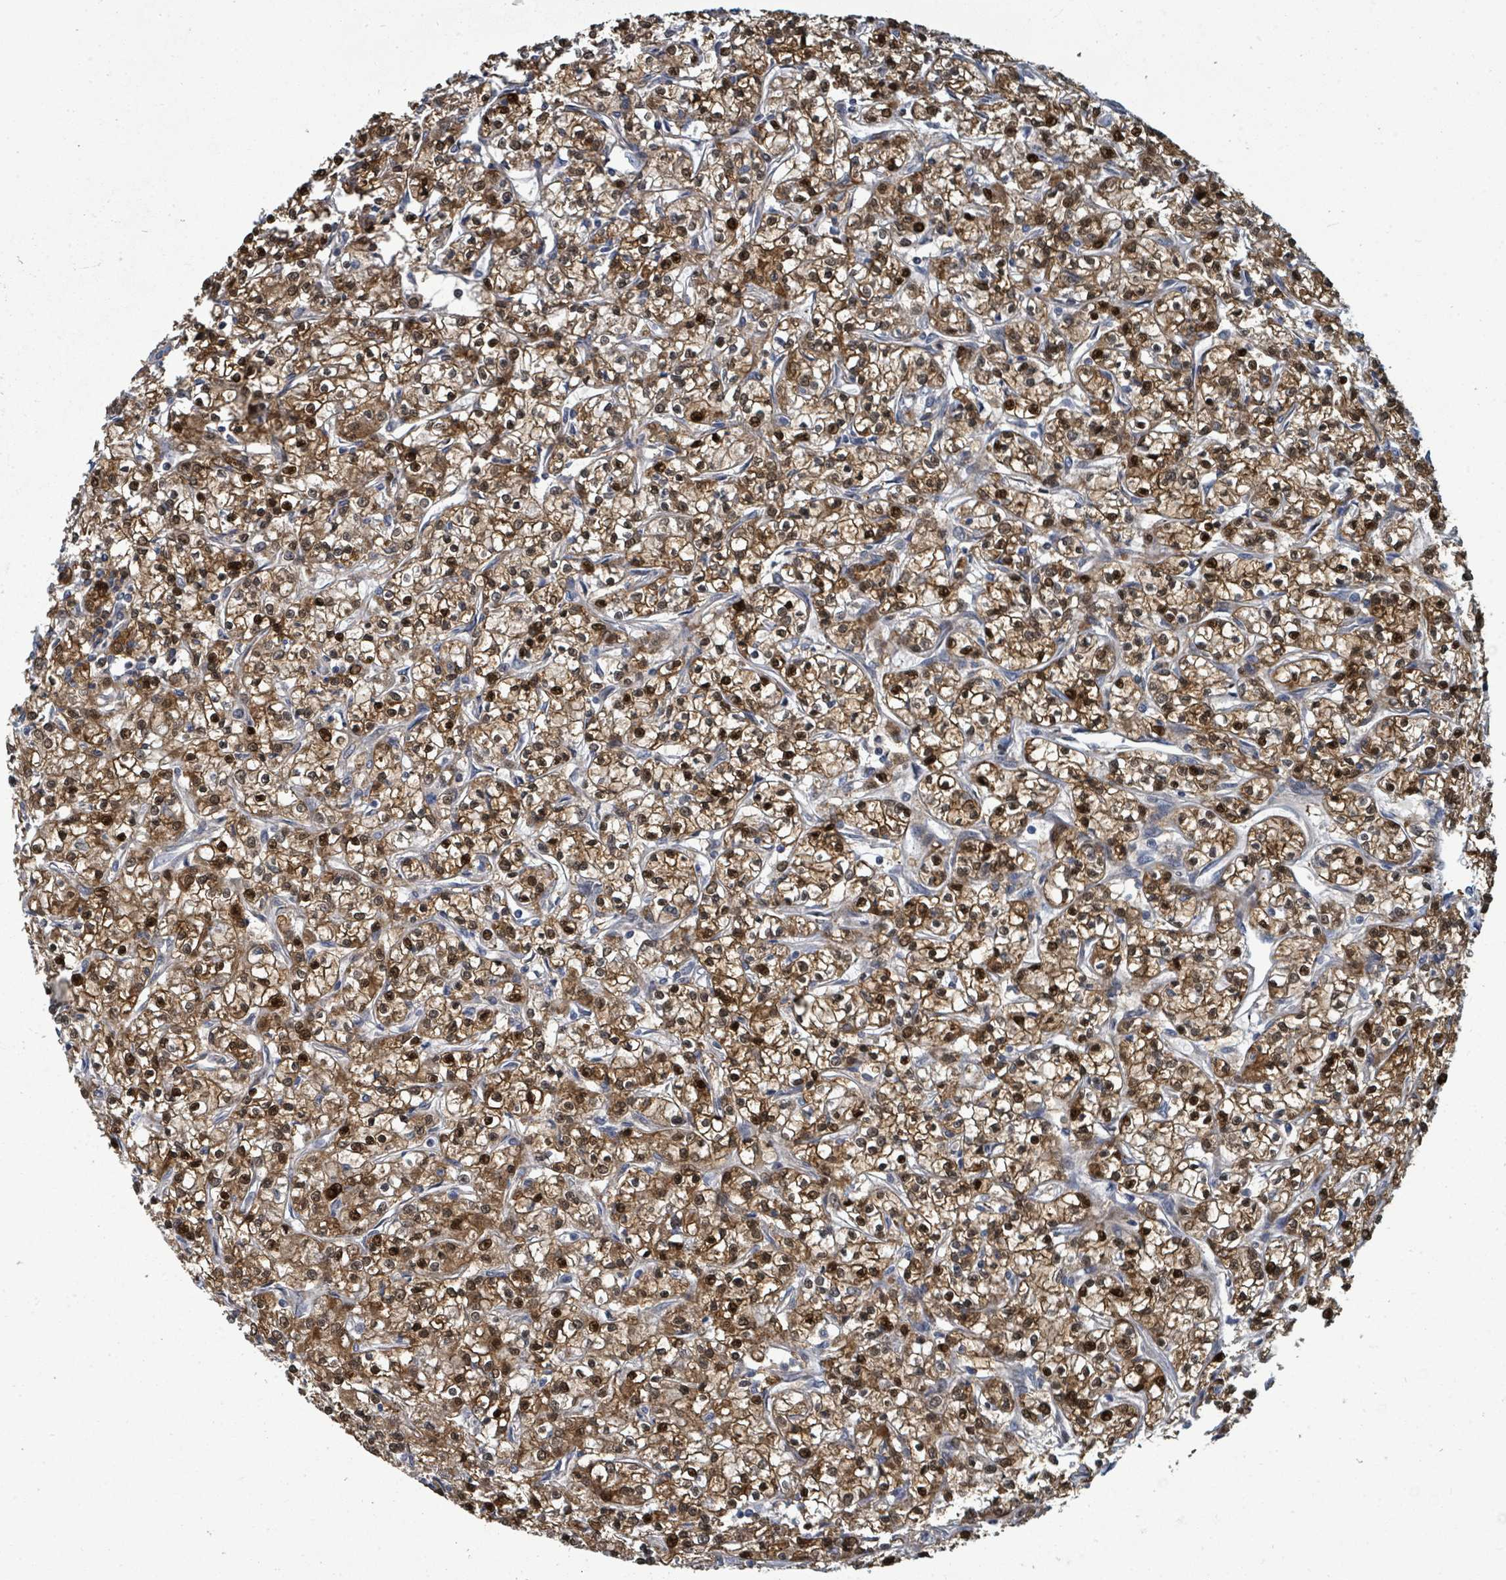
{"staining": {"intensity": "strong", "quantity": ">75%", "location": "cytoplasmic/membranous,nuclear"}, "tissue": "renal cancer", "cell_type": "Tumor cells", "image_type": "cancer", "snomed": [{"axis": "morphology", "description": "Adenocarcinoma, NOS"}, {"axis": "topography", "description": "Kidney"}], "caption": "Protein staining reveals strong cytoplasmic/membranous and nuclear staining in about >75% of tumor cells in adenocarcinoma (renal).", "gene": "TRDMT1", "patient": {"sex": "female", "age": 59}}